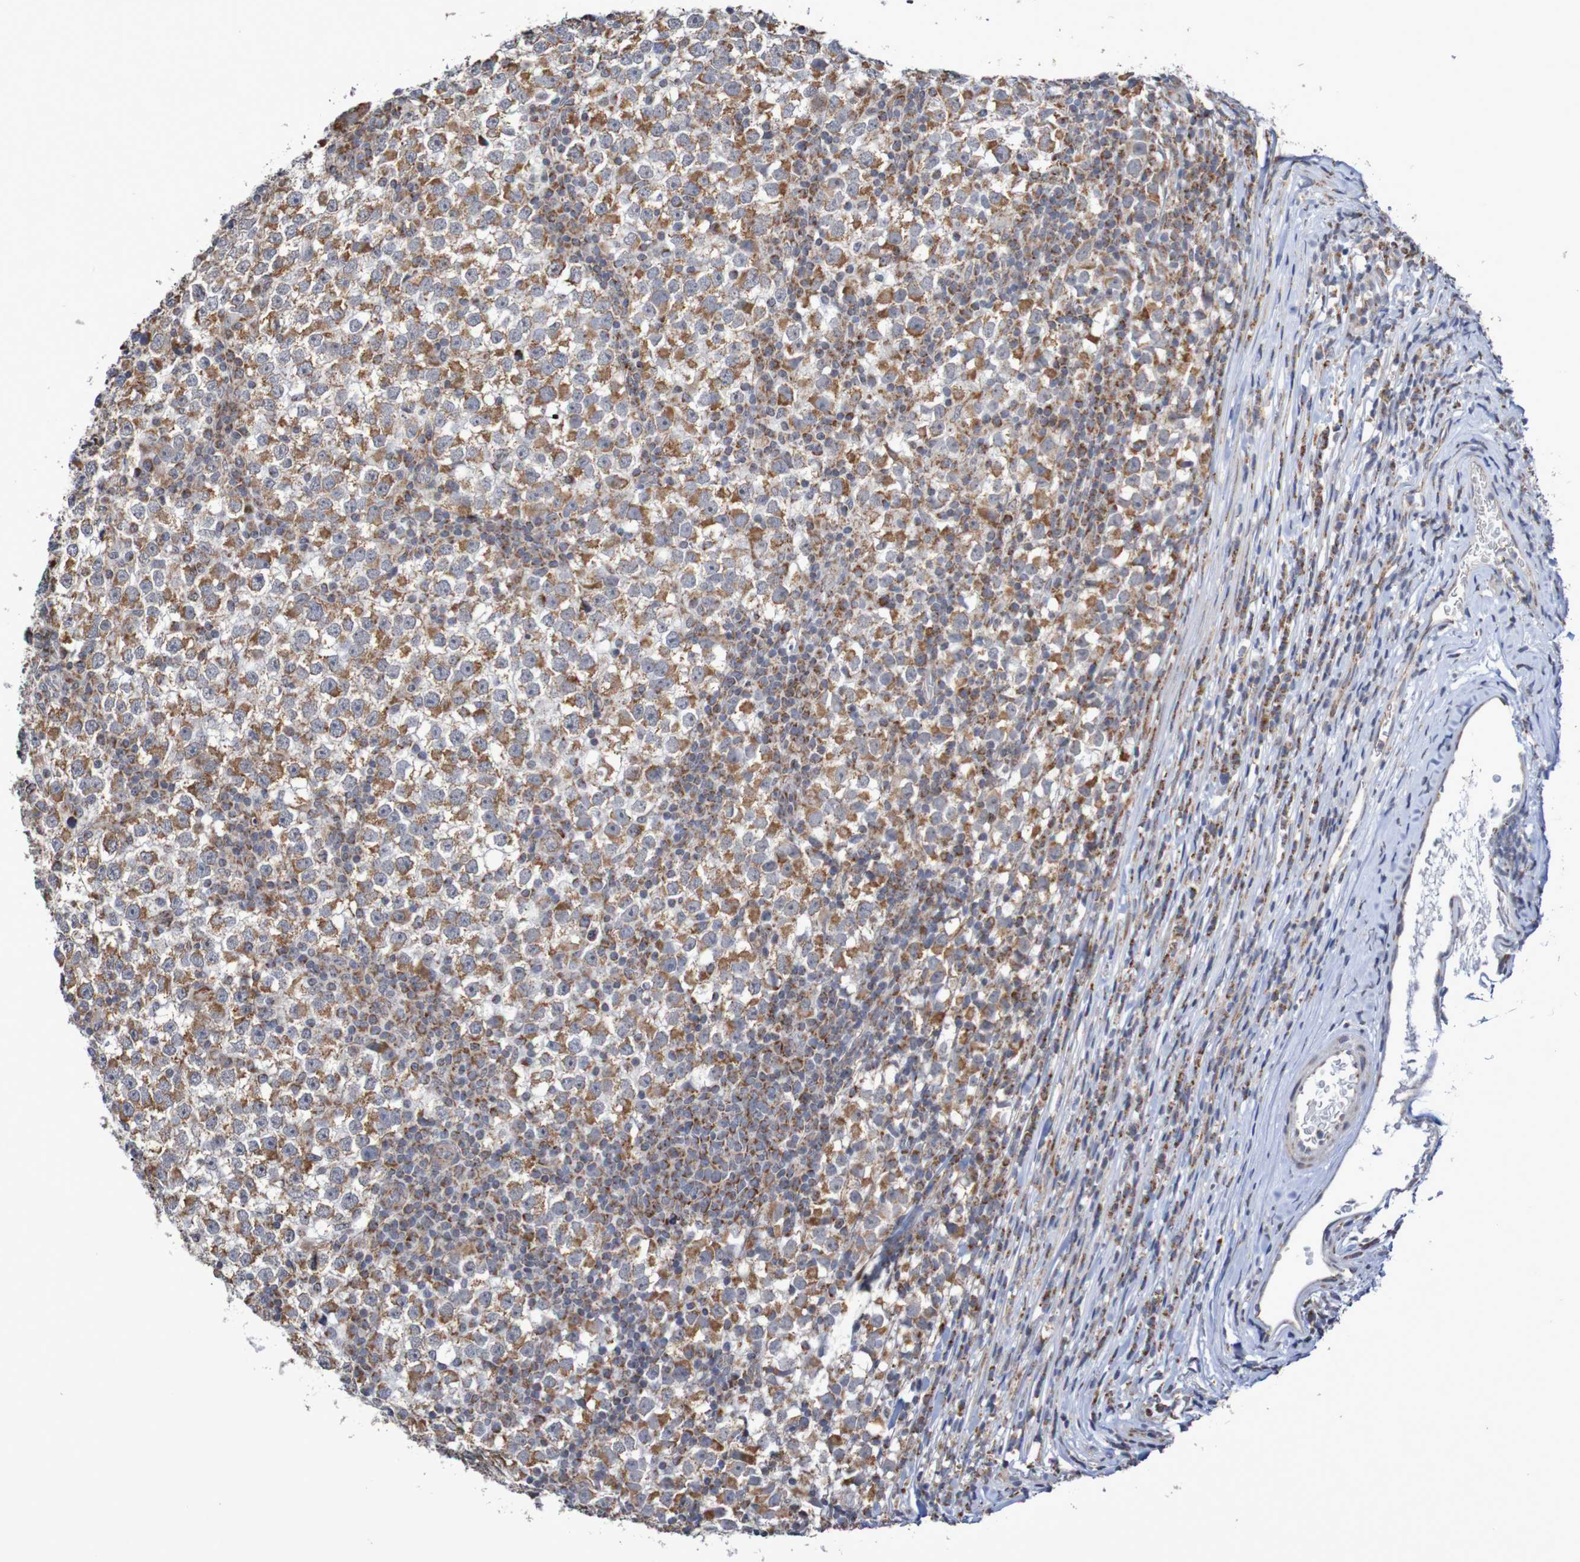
{"staining": {"intensity": "moderate", "quantity": ">75%", "location": "cytoplasmic/membranous"}, "tissue": "testis cancer", "cell_type": "Tumor cells", "image_type": "cancer", "snomed": [{"axis": "morphology", "description": "Seminoma, NOS"}, {"axis": "topography", "description": "Testis"}], "caption": "The image shows a brown stain indicating the presence of a protein in the cytoplasmic/membranous of tumor cells in testis cancer. (Brightfield microscopy of DAB IHC at high magnification).", "gene": "DVL1", "patient": {"sex": "male", "age": 65}}